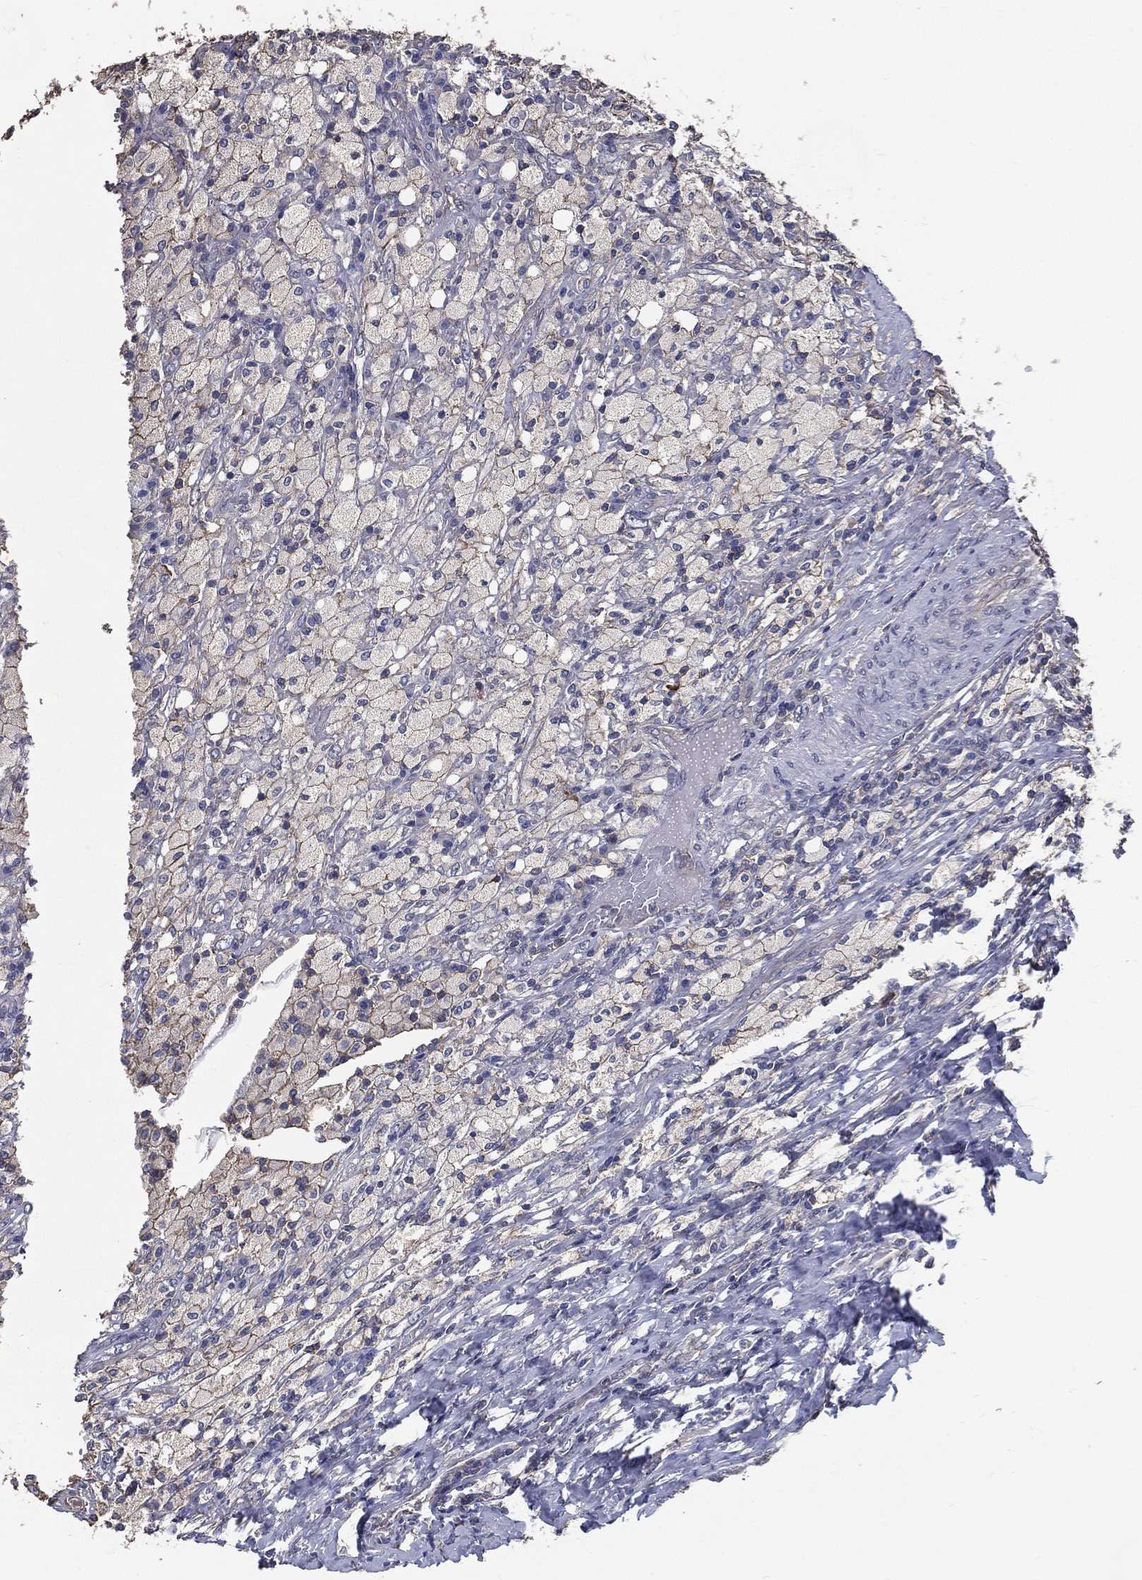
{"staining": {"intensity": "moderate", "quantity": "<25%", "location": "cytoplasmic/membranous"}, "tissue": "testis cancer", "cell_type": "Tumor cells", "image_type": "cancer", "snomed": [{"axis": "morphology", "description": "Necrosis, NOS"}, {"axis": "morphology", "description": "Carcinoma, Embryonal, NOS"}, {"axis": "topography", "description": "Testis"}], "caption": "This photomicrograph shows immunohistochemistry staining of testis cancer (embryonal carcinoma), with low moderate cytoplasmic/membranous staining in approximately <25% of tumor cells.", "gene": "SERPINB2", "patient": {"sex": "male", "age": 19}}